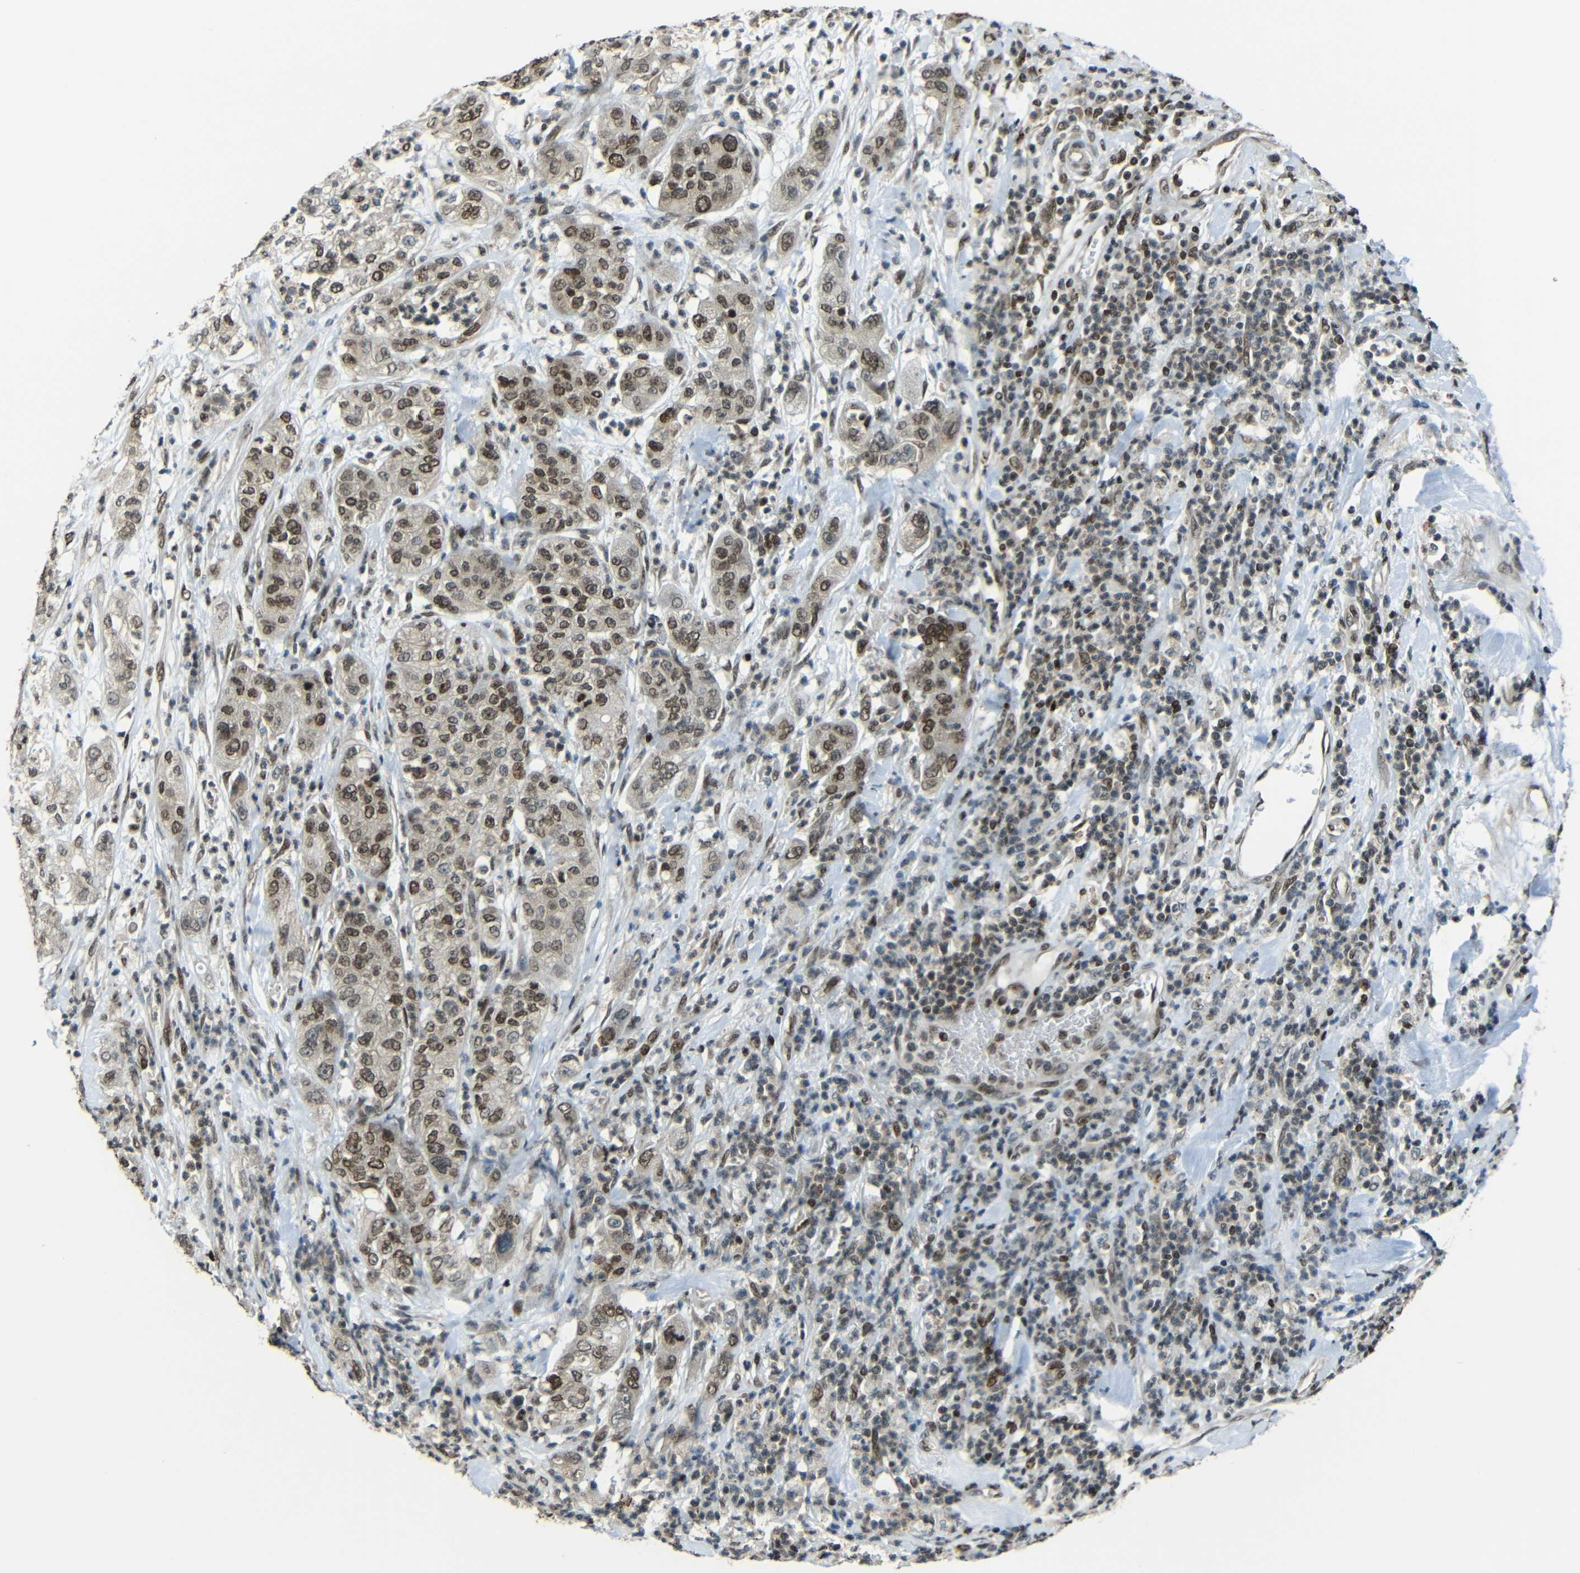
{"staining": {"intensity": "moderate", "quantity": ">75%", "location": "nuclear"}, "tissue": "pancreatic cancer", "cell_type": "Tumor cells", "image_type": "cancer", "snomed": [{"axis": "morphology", "description": "Adenocarcinoma, NOS"}, {"axis": "topography", "description": "Pancreas"}], "caption": "Protein staining of pancreatic adenocarcinoma tissue demonstrates moderate nuclear expression in about >75% of tumor cells.", "gene": "PSIP1", "patient": {"sex": "female", "age": 78}}